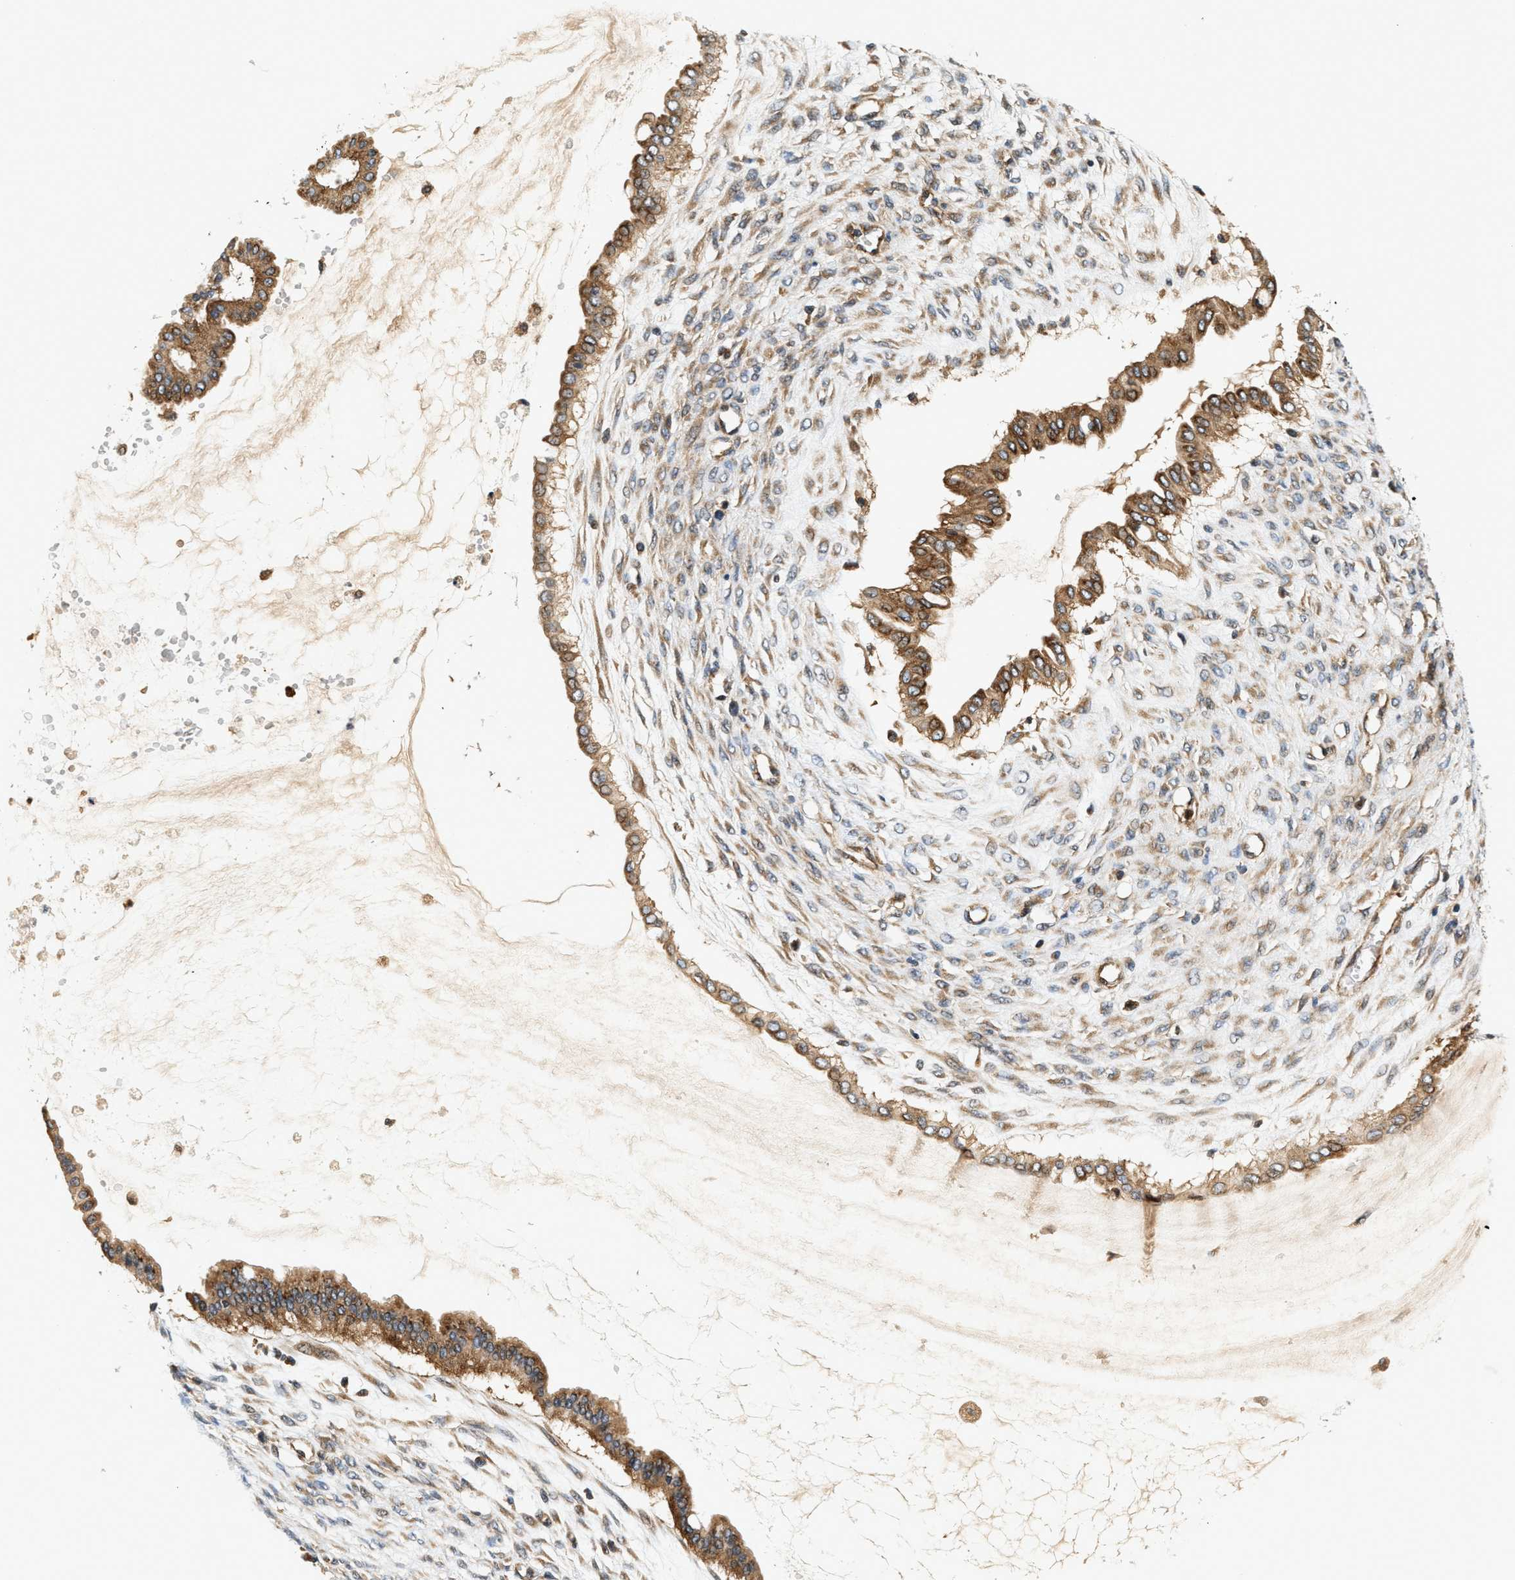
{"staining": {"intensity": "strong", "quantity": ">75%", "location": "cytoplasmic/membranous"}, "tissue": "ovarian cancer", "cell_type": "Tumor cells", "image_type": "cancer", "snomed": [{"axis": "morphology", "description": "Cystadenocarcinoma, mucinous, NOS"}, {"axis": "topography", "description": "Ovary"}], "caption": "A micrograph showing strong cytoplasmic/membranous expression in about >75% of tumor cells in mucinous cystadenocarcinoma (ovarian), as visualized by brown immunohistochemical staining.", "gene": "SAMD9", "patient": {"sex": "female", "age": 73}}